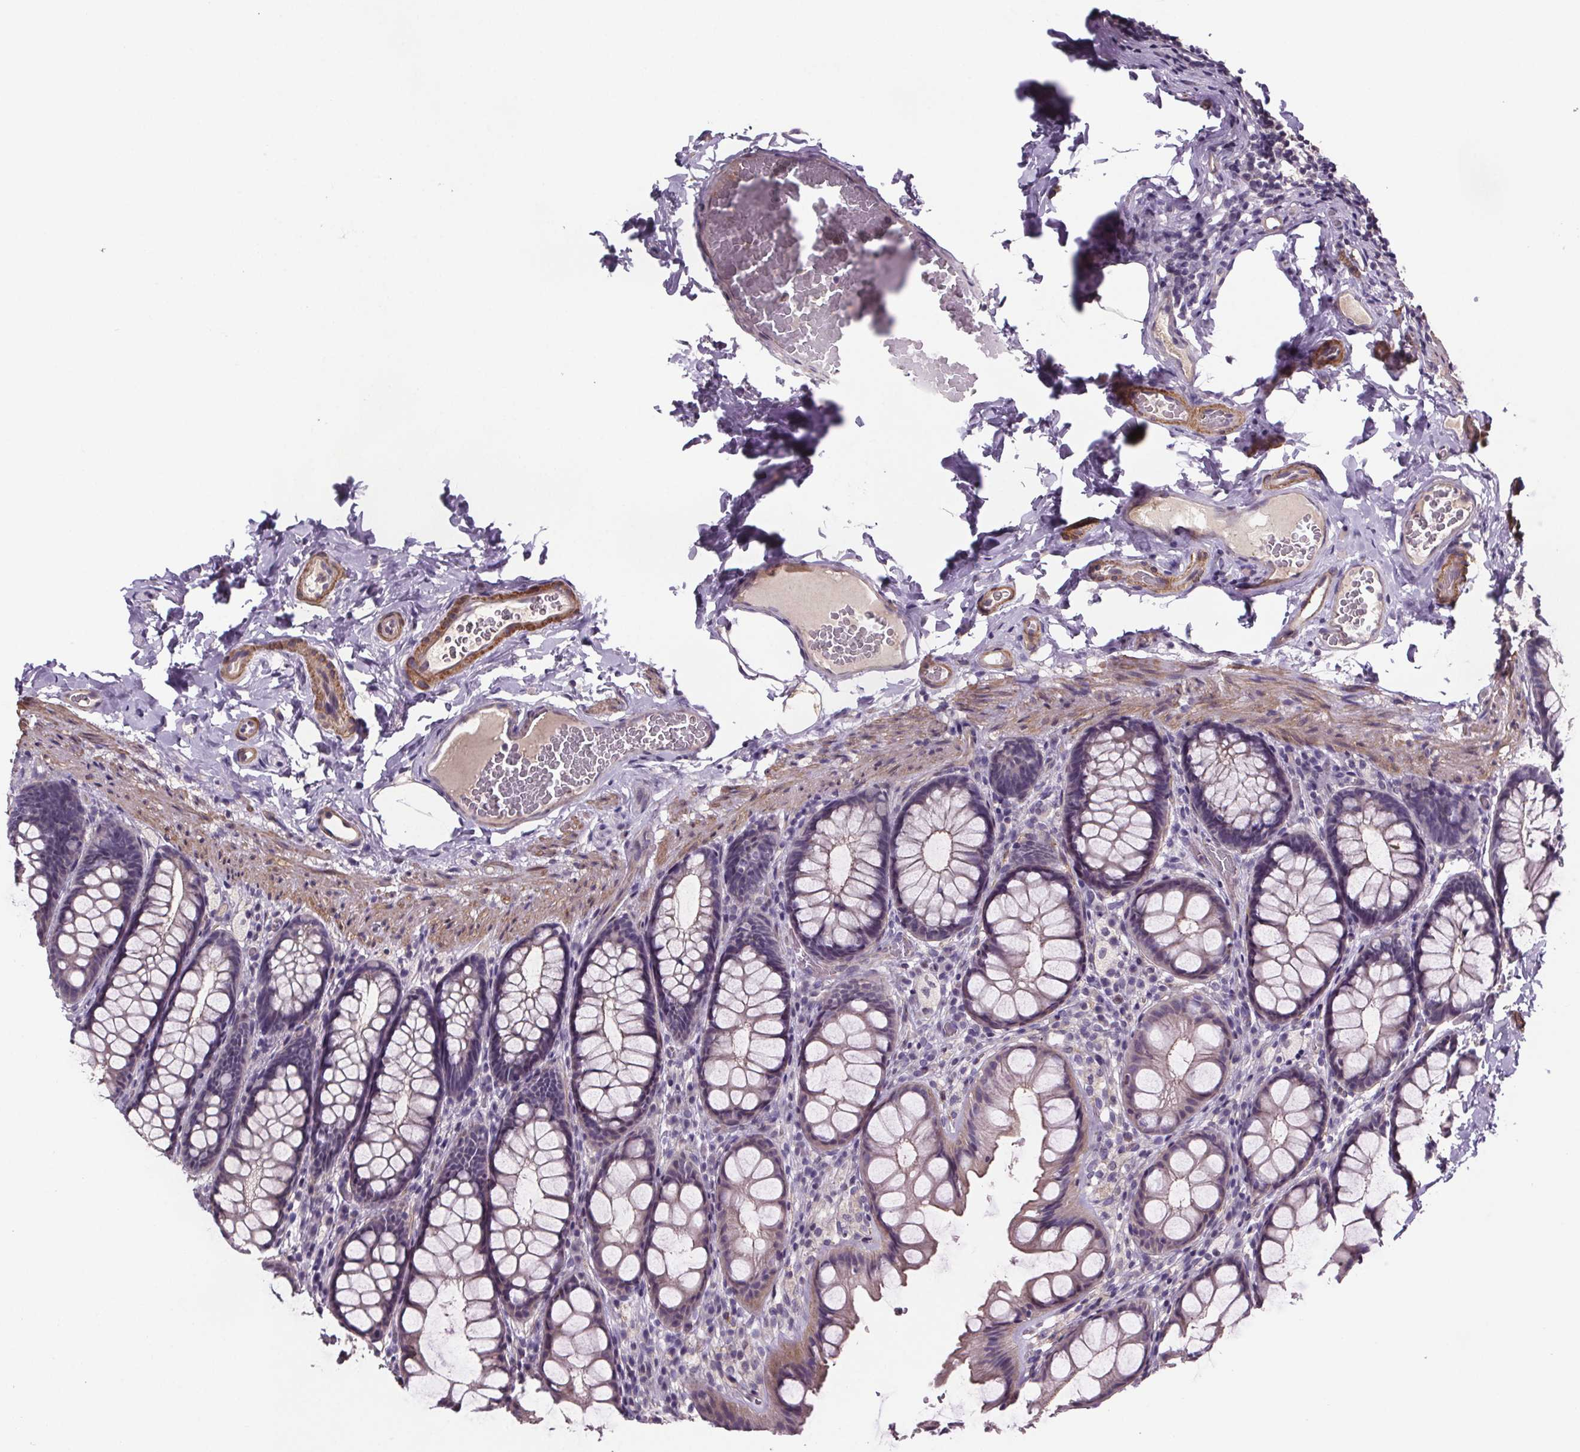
{"staining": {"intensity": "negative", "quantity": "none", "location": "none"}, "tissue": "colon", "cell_type": "Endothelial cells", "image_type": "normal", "snomed": [{"axis": "morphology", "description": "Normal tissue, NOS"}, {"axis": "topography", "description": "Colon"}], "caption": "A high-resolution histopathology image shows immunohistochemistry staining of normal colon, which reveals no significant positivity in endothelial cells.", "gene": "CLN3", "patient": {"sex": "male", "age": 47}}